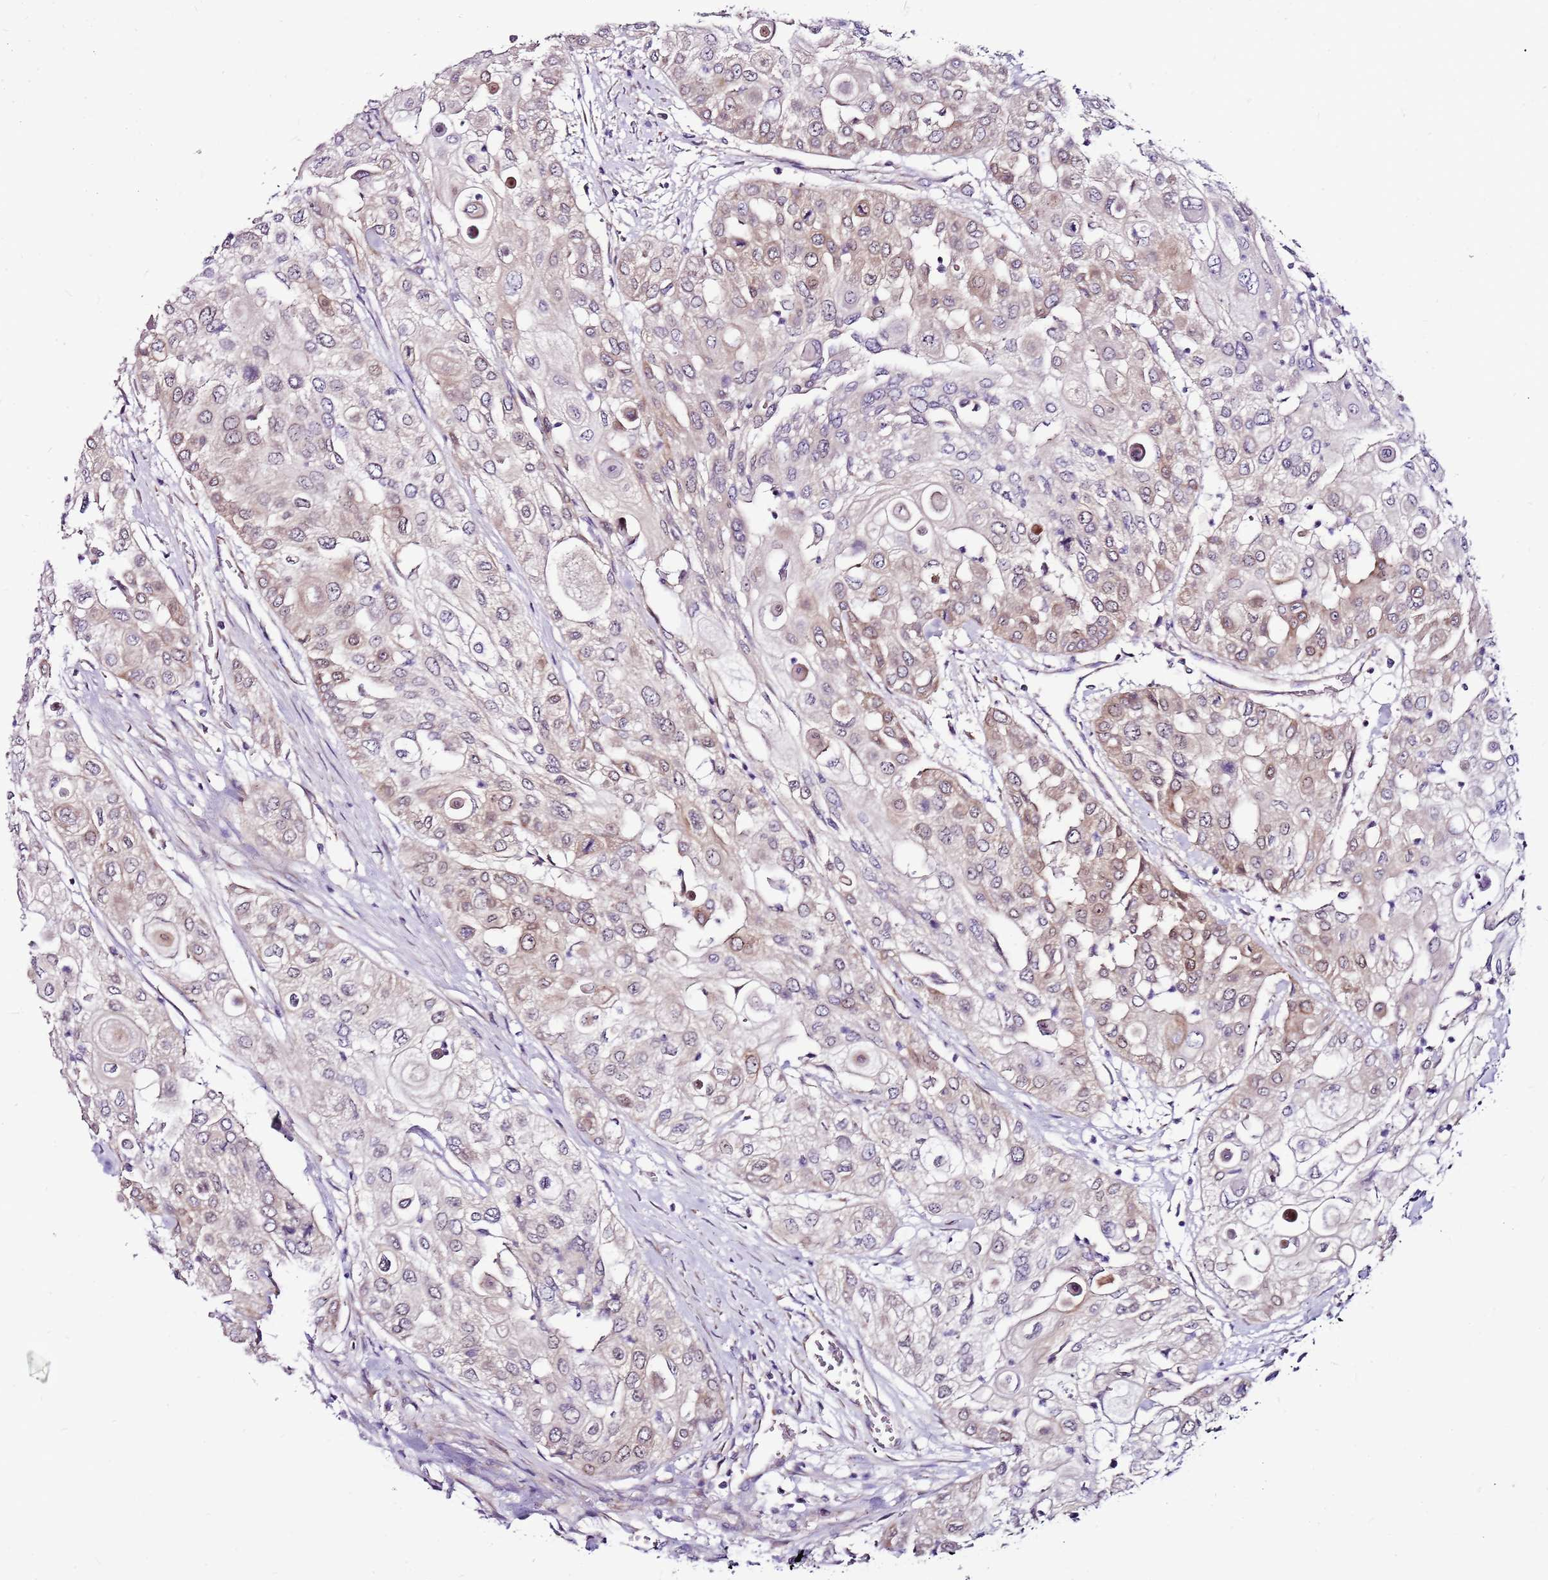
{"staining": {"intensity": "weak", "quantity": "25%-75%", "location": "cytoplasmic/membranous"}, "tissue": "urothelial cancer", "cell_type": "Tumor cells", "image_type": "cancer", "snomed": [{"axis": "morphology", "description": "Urothelial carcinoma, High grade"}, {"axis": "topography", "description": "Urinary bladder"}], "caption": "DAB (3,3'-diaminobenzidine) immunohistochemical staining of human high-grade urothelial carcinoma reveals weak cytoplasmic/membranous protein staining in about 25%-75% of tumor cells.", "gene": "POLE3", "patient": {"sex": "female", "age": 79}}